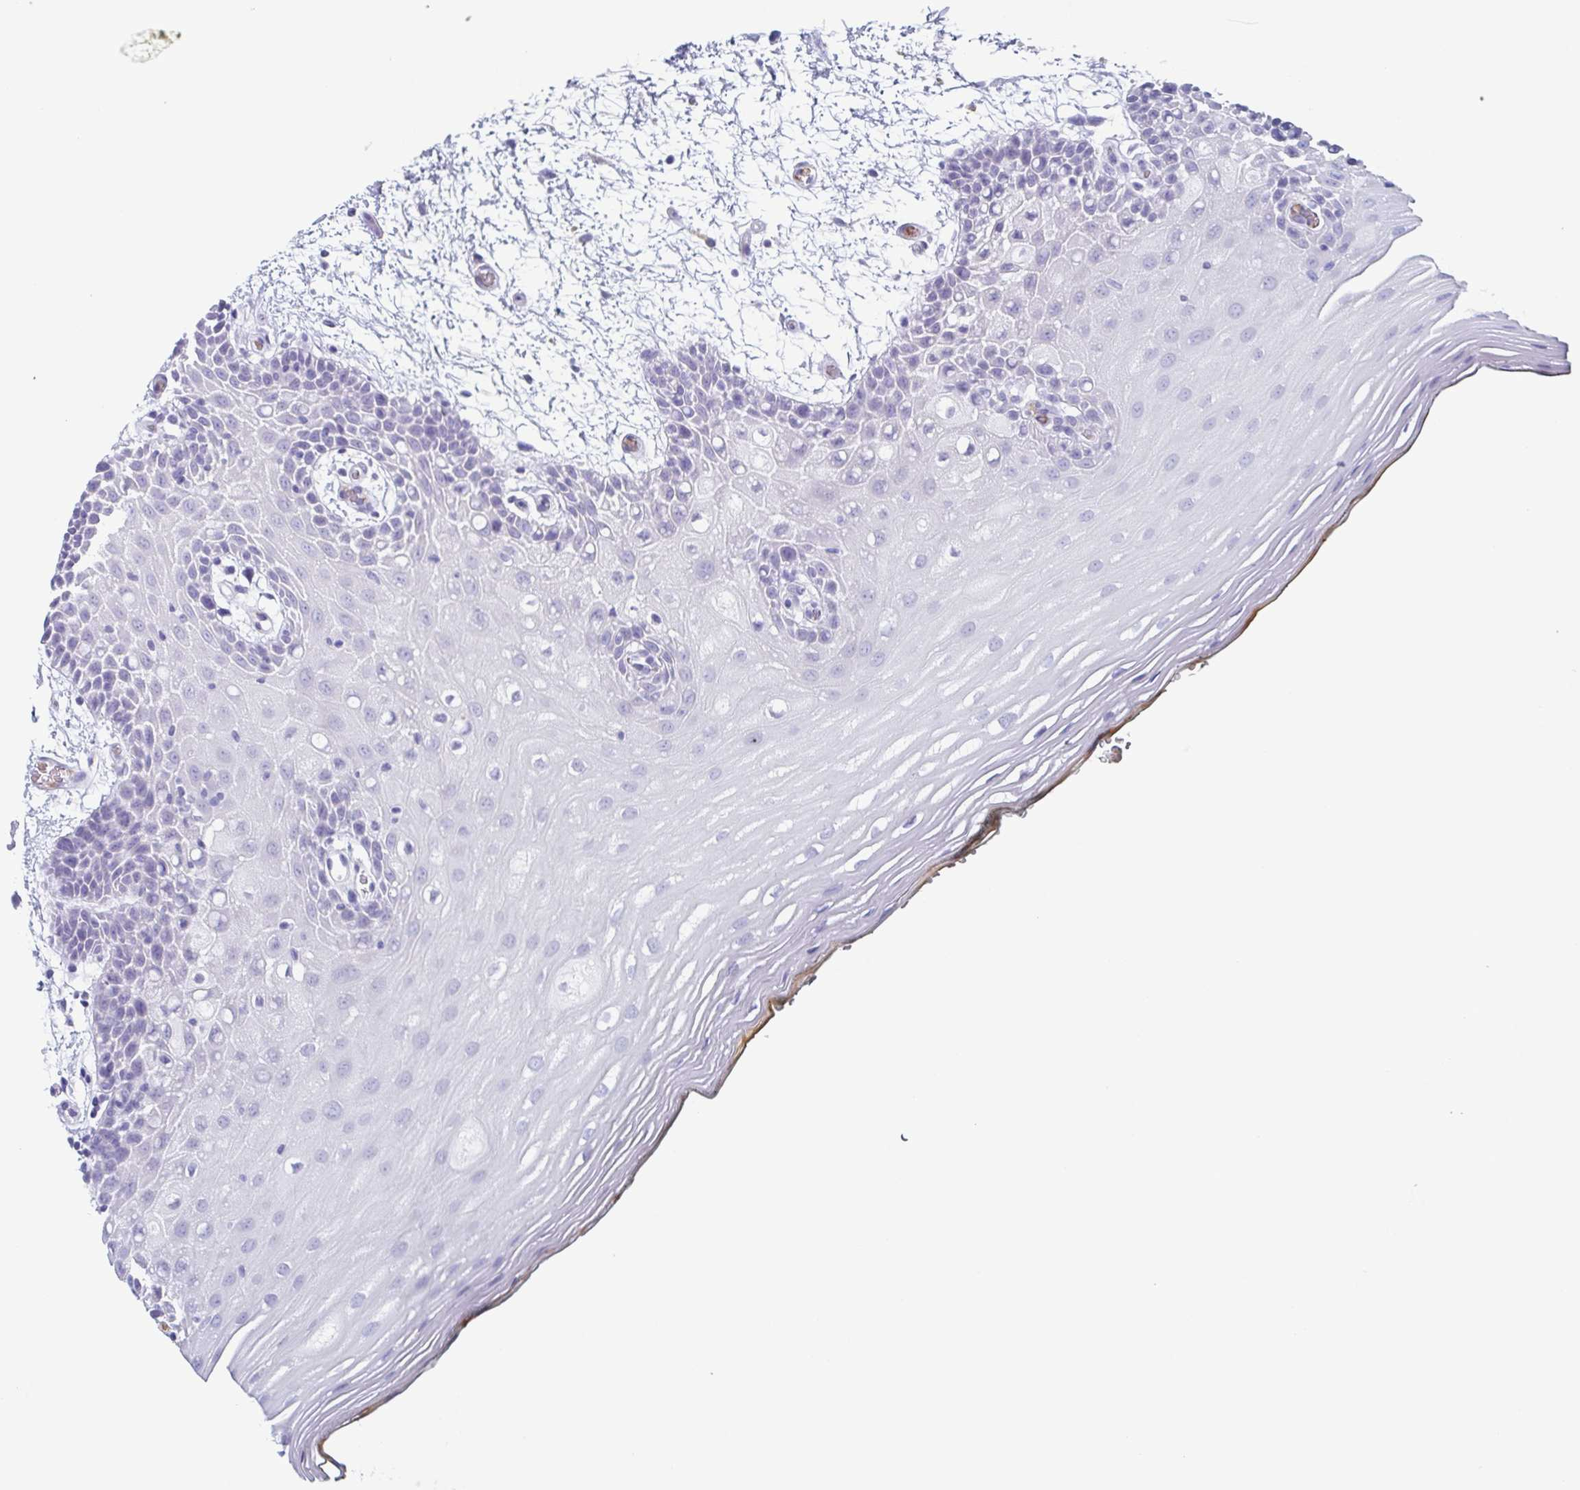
{"staining": {"intensity": "negative", "quantity": "none", "location": "none"}, "tissue": "oral mucosa", "cell_type": "Squamous epithelial cells", "image_type": "normal", "snomed": [{"axis": "morphology", "description": "Normal tissue, NOS"}, {"axis": "morphology", "description": "Squamous cell carcinoma, NOS"}, {"axis": "topography", "description": "Oral tissue"}, {"axis": "topography", "description": "Head-Neck"}], "caption": "Immunohistochemical staining of unremarkable human oral mucosa reveals no significant expression in squamous epithelial cells.", "gene": "LYRM2", "patient": {"sex": "male", "age": 52}}